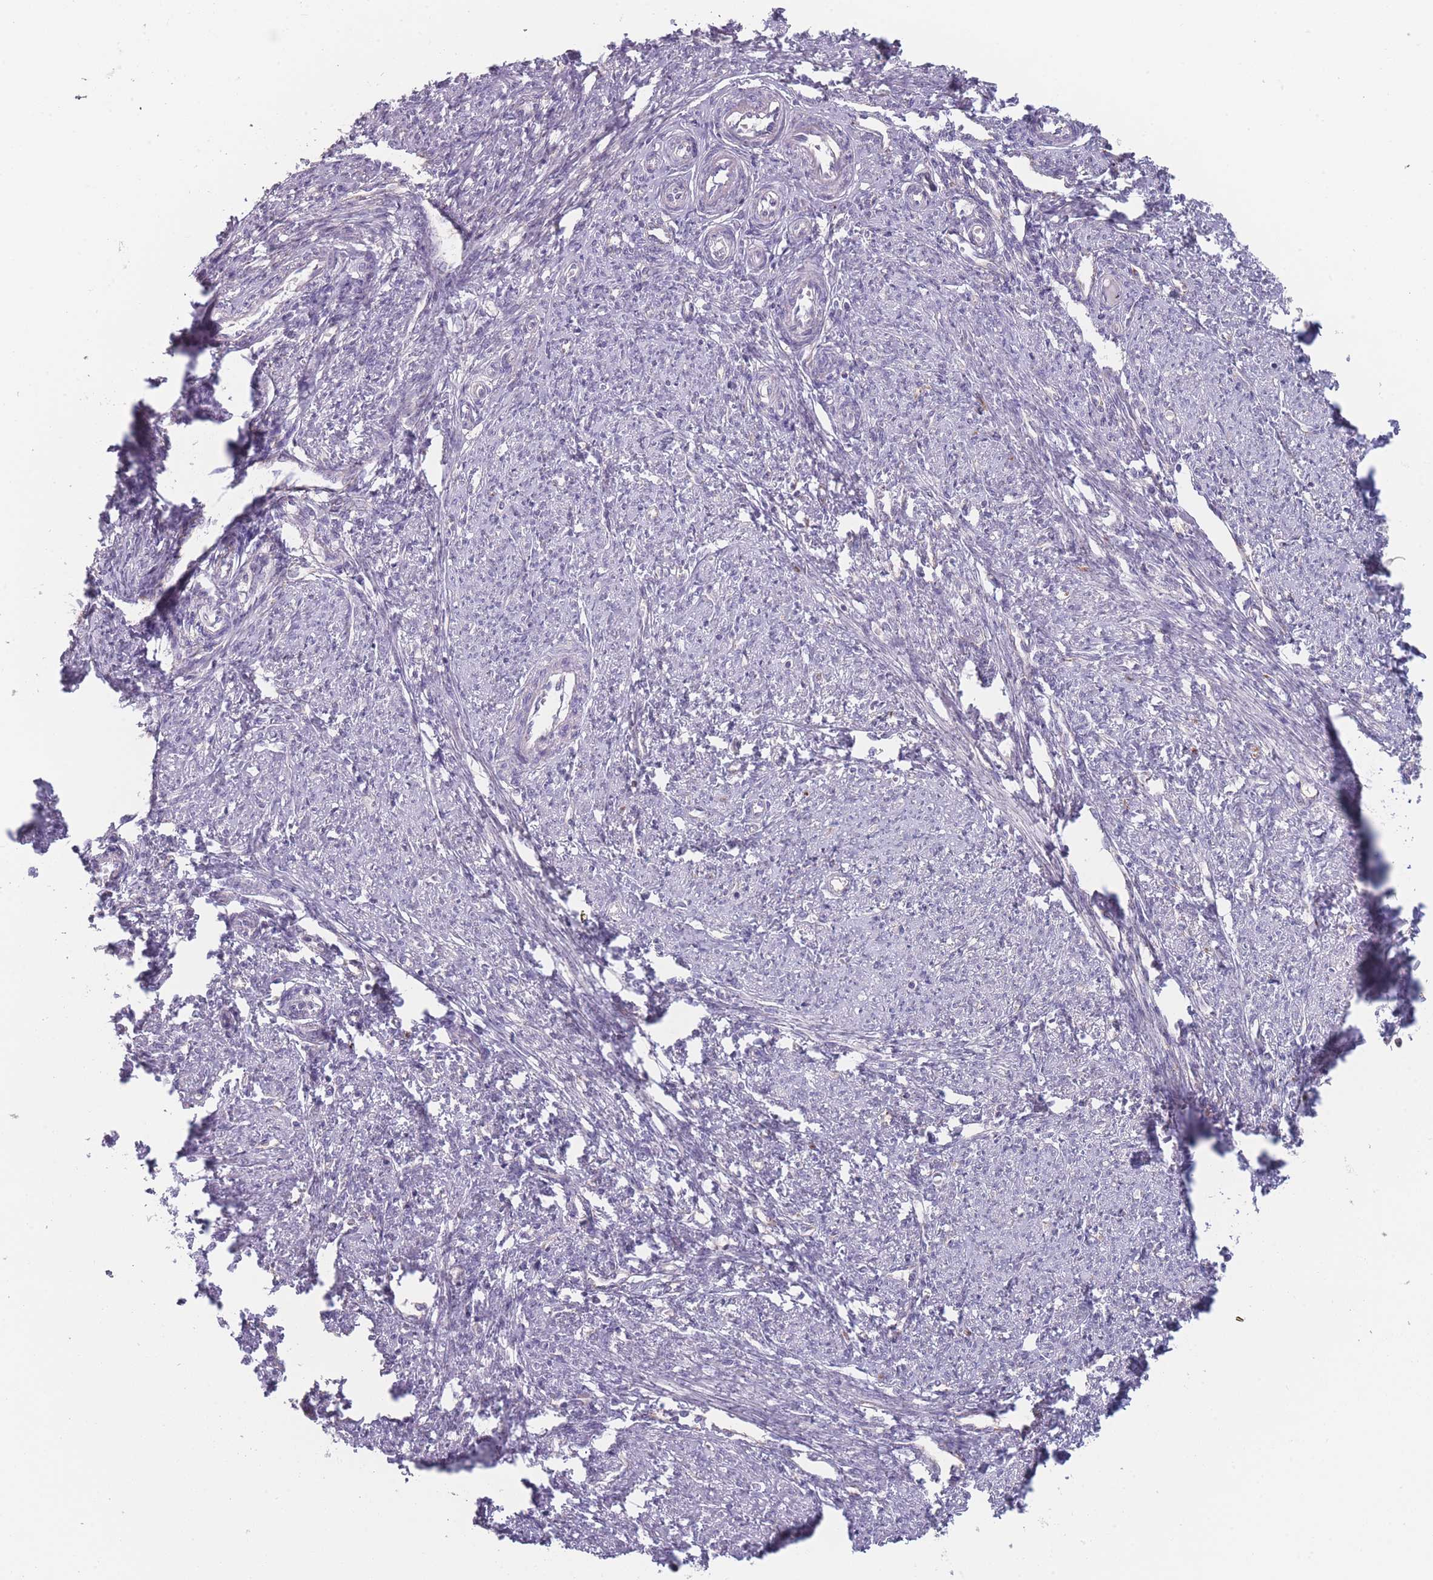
{"staining": {"intensity": "negative", "quantity": "none", "location": "none"}, "tissue": "smooth muscle", "cell_type": "Smooth muscle cells", "image_type": "normal", "snomed": [{"axis": "morphology", "description": "Normal tissue, NOS"}, {"axis": "topography", "description": "Smooth muscle"}, {"axis": "topography", "description": "Uterus"}], "caption": "Image shows no significant protein positivity in smooth muscle cells of unremarkable smooth muscle. (DAB IHC visualized using brightfield microscopy, high magnification).", "gene": "TMEM232", "patient": {"sex": "female", "age": 59}}